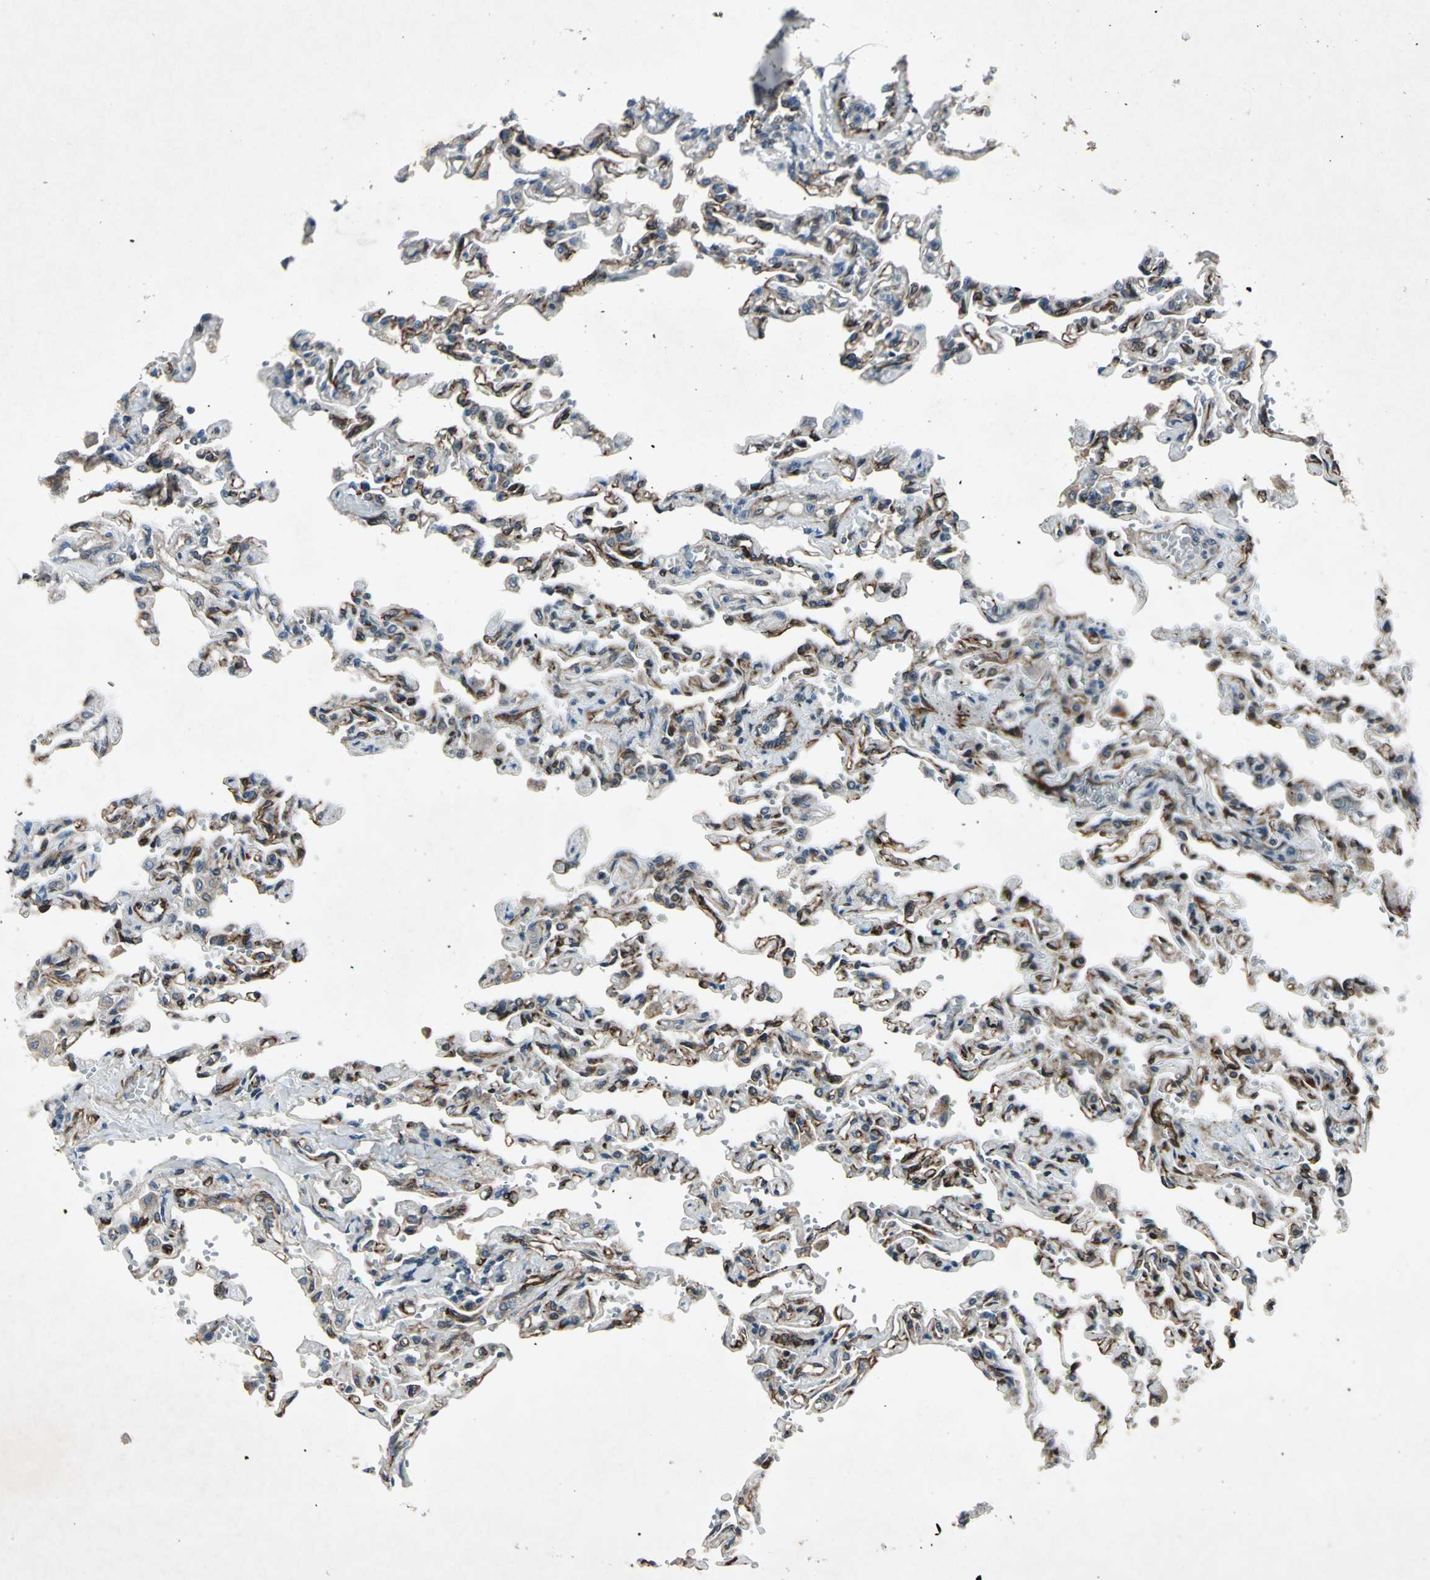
{"staining": {"intensity": "strong", "quantity": "25%-75%", "location": "cytoplasmic/membranous"}, "tissue": "lung", "cell_type": "Alveolar cells", "image_type": "normal", "snomed": [{"axis": "morphology", "description": "Normal tissue, NOS"}, {"axis": "topography", "description": "Lung"}], "caption": "This image exhibits immunohistochemistry (IHC) staining of normal human lung, with high strong cytoplasmic/membranous positivity in about 25%-75% of alveolar cells.", "gene": "EXD2", "patient": {"sex": "male", "age": 21}}